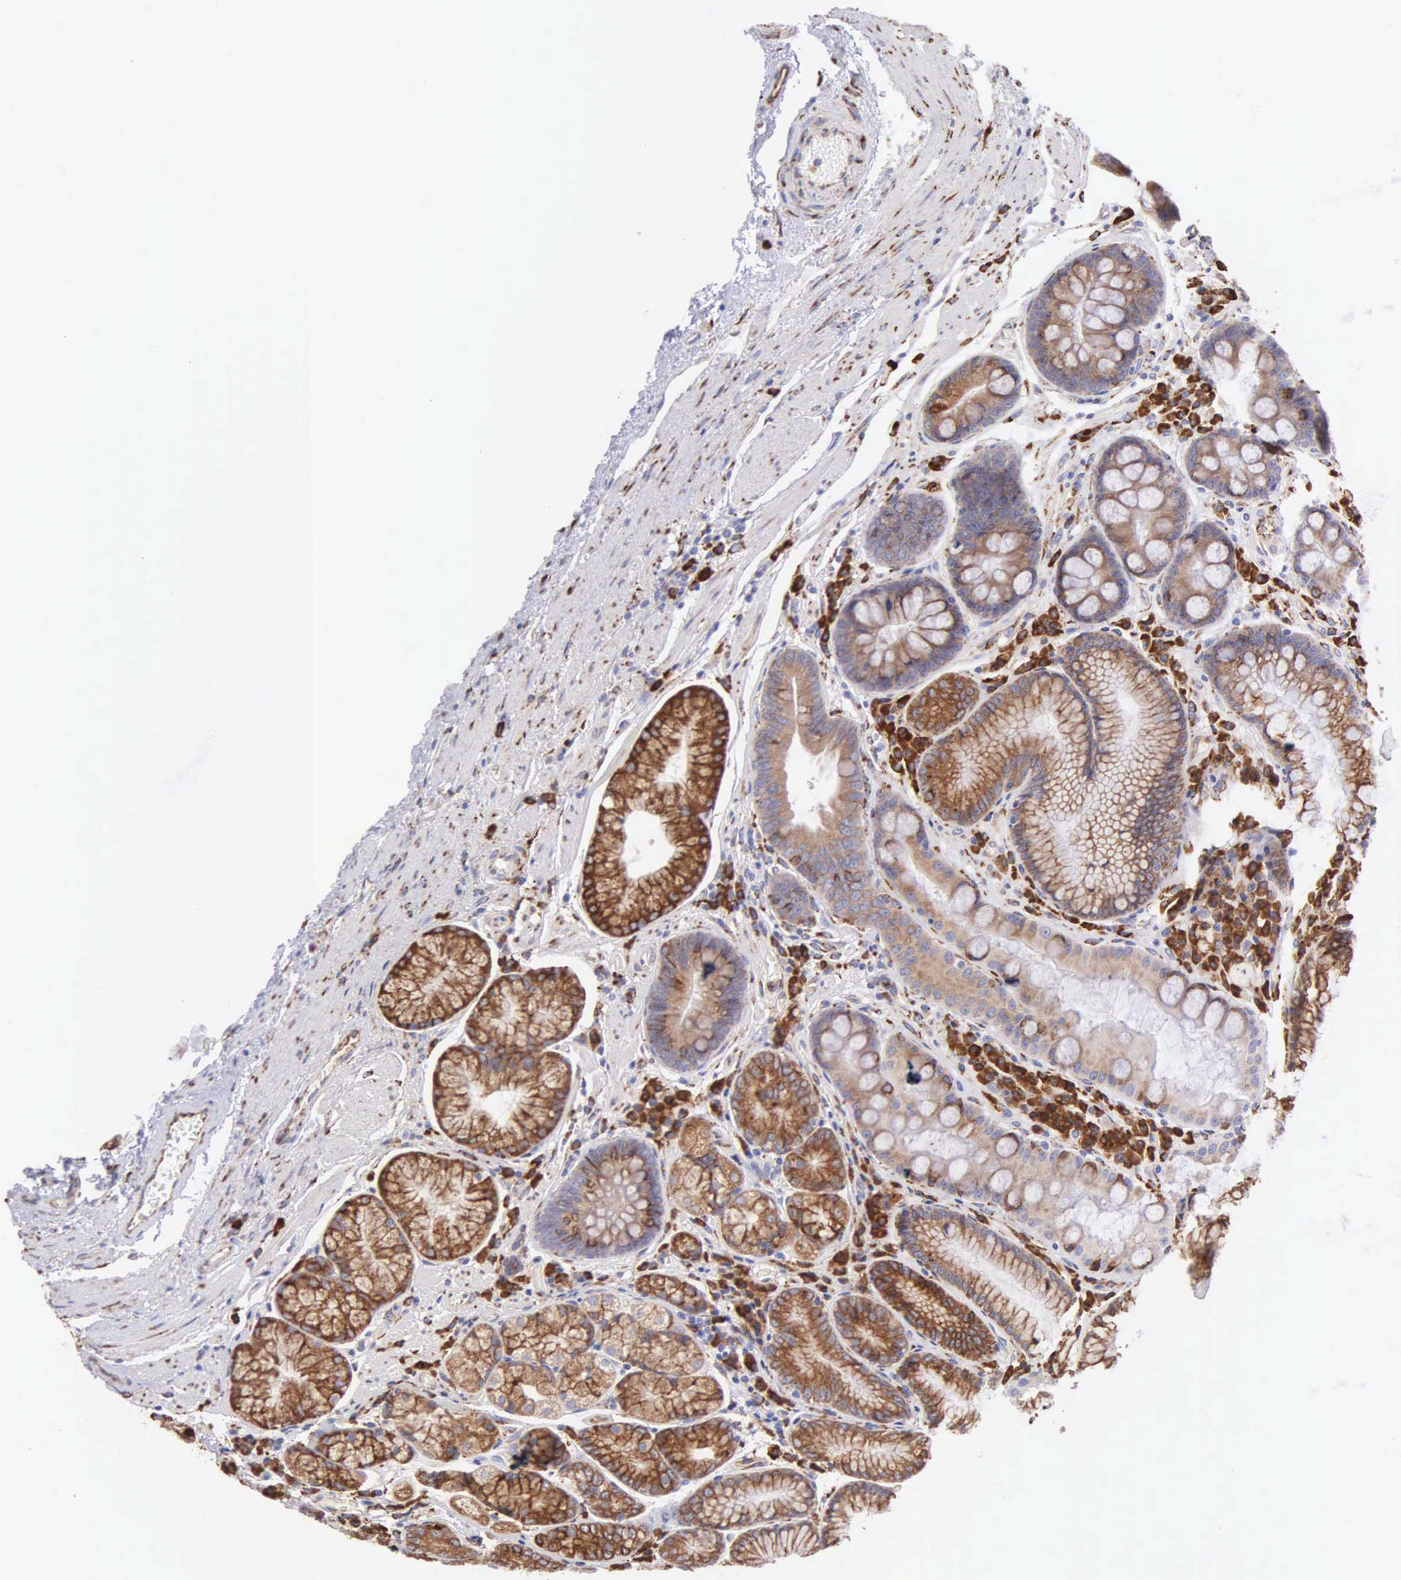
{"staining": {"intensity": "strong", "quantity": ">75%", "location": "cytoplasmic/membranous"}, "tissue": "stomach", "cell_type": "Glandular cells", "image_type": "normal", "snomed": [{"axis": "morphology", "description": "Normal tissue, NOS"}, {"axis": "topography", "description": "Stomach, lower"}], "caption": "Brown immunohistochemical staining in normal human stomach exhibits strong cytoplasmic/membranous expression in approximately >75% of glandular cells.", "gene": "CKAP4", "patient": {"sex": "female", "age": 93}}